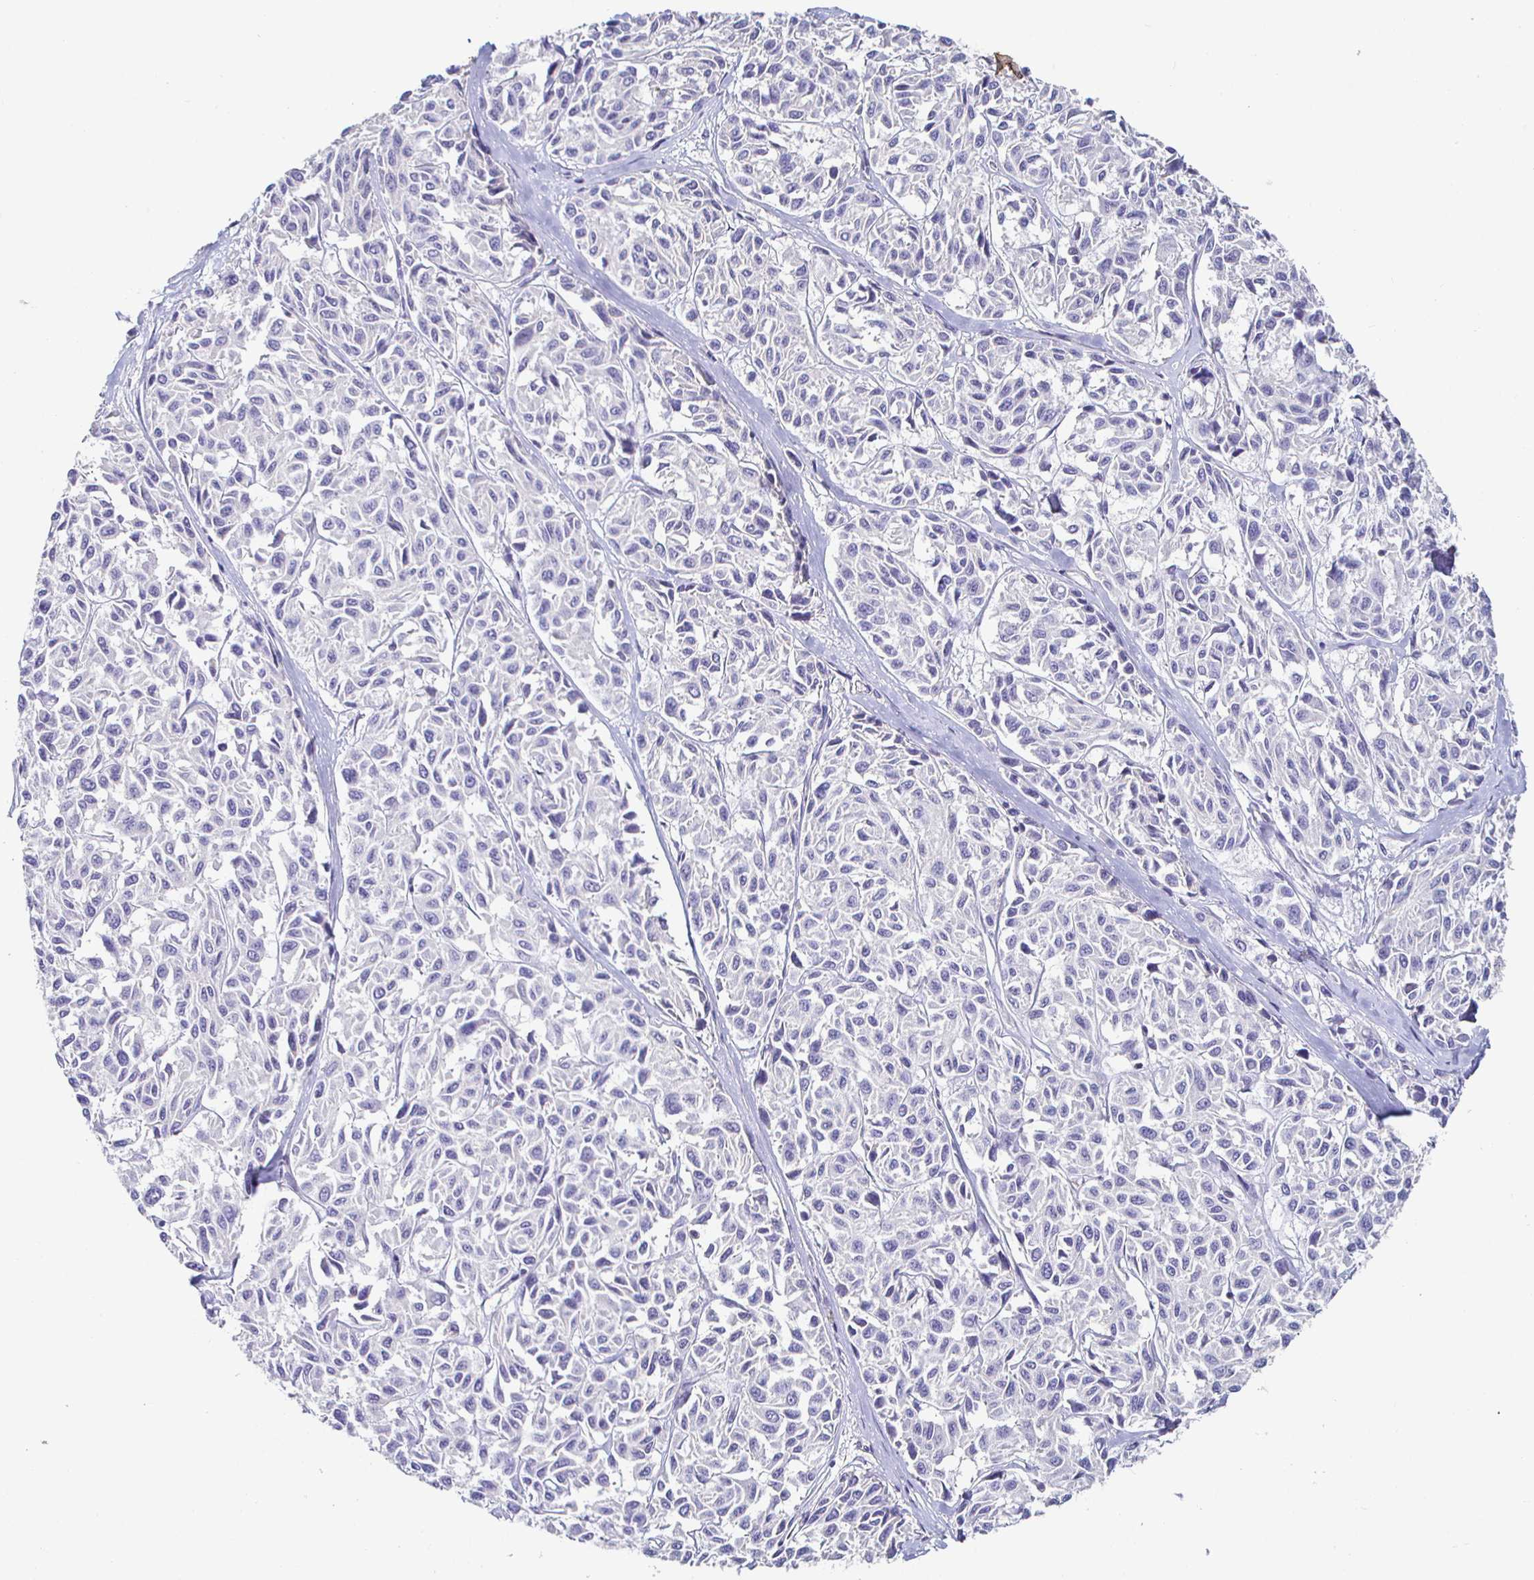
{"staining": {"intensity": "negative", "quantity": "none", "location": "none"}, "tissue": "melanoma", "cell_type": "Tumor cells", "image_type": "cancer", "snomed": [{"axis": "morphology", "description": "Malignant melanoma, NOS"}, {"axis": "topography", "description": "Skin"}], "caption": "Immunohistochemistry (IHC) of malignant melanoma demonstrates no expression in tumor cells. (DAB IHC with hematoxylin counter stain).", "gene": "PIWIL3", "patient": {"sex": "female", "age": 66}}